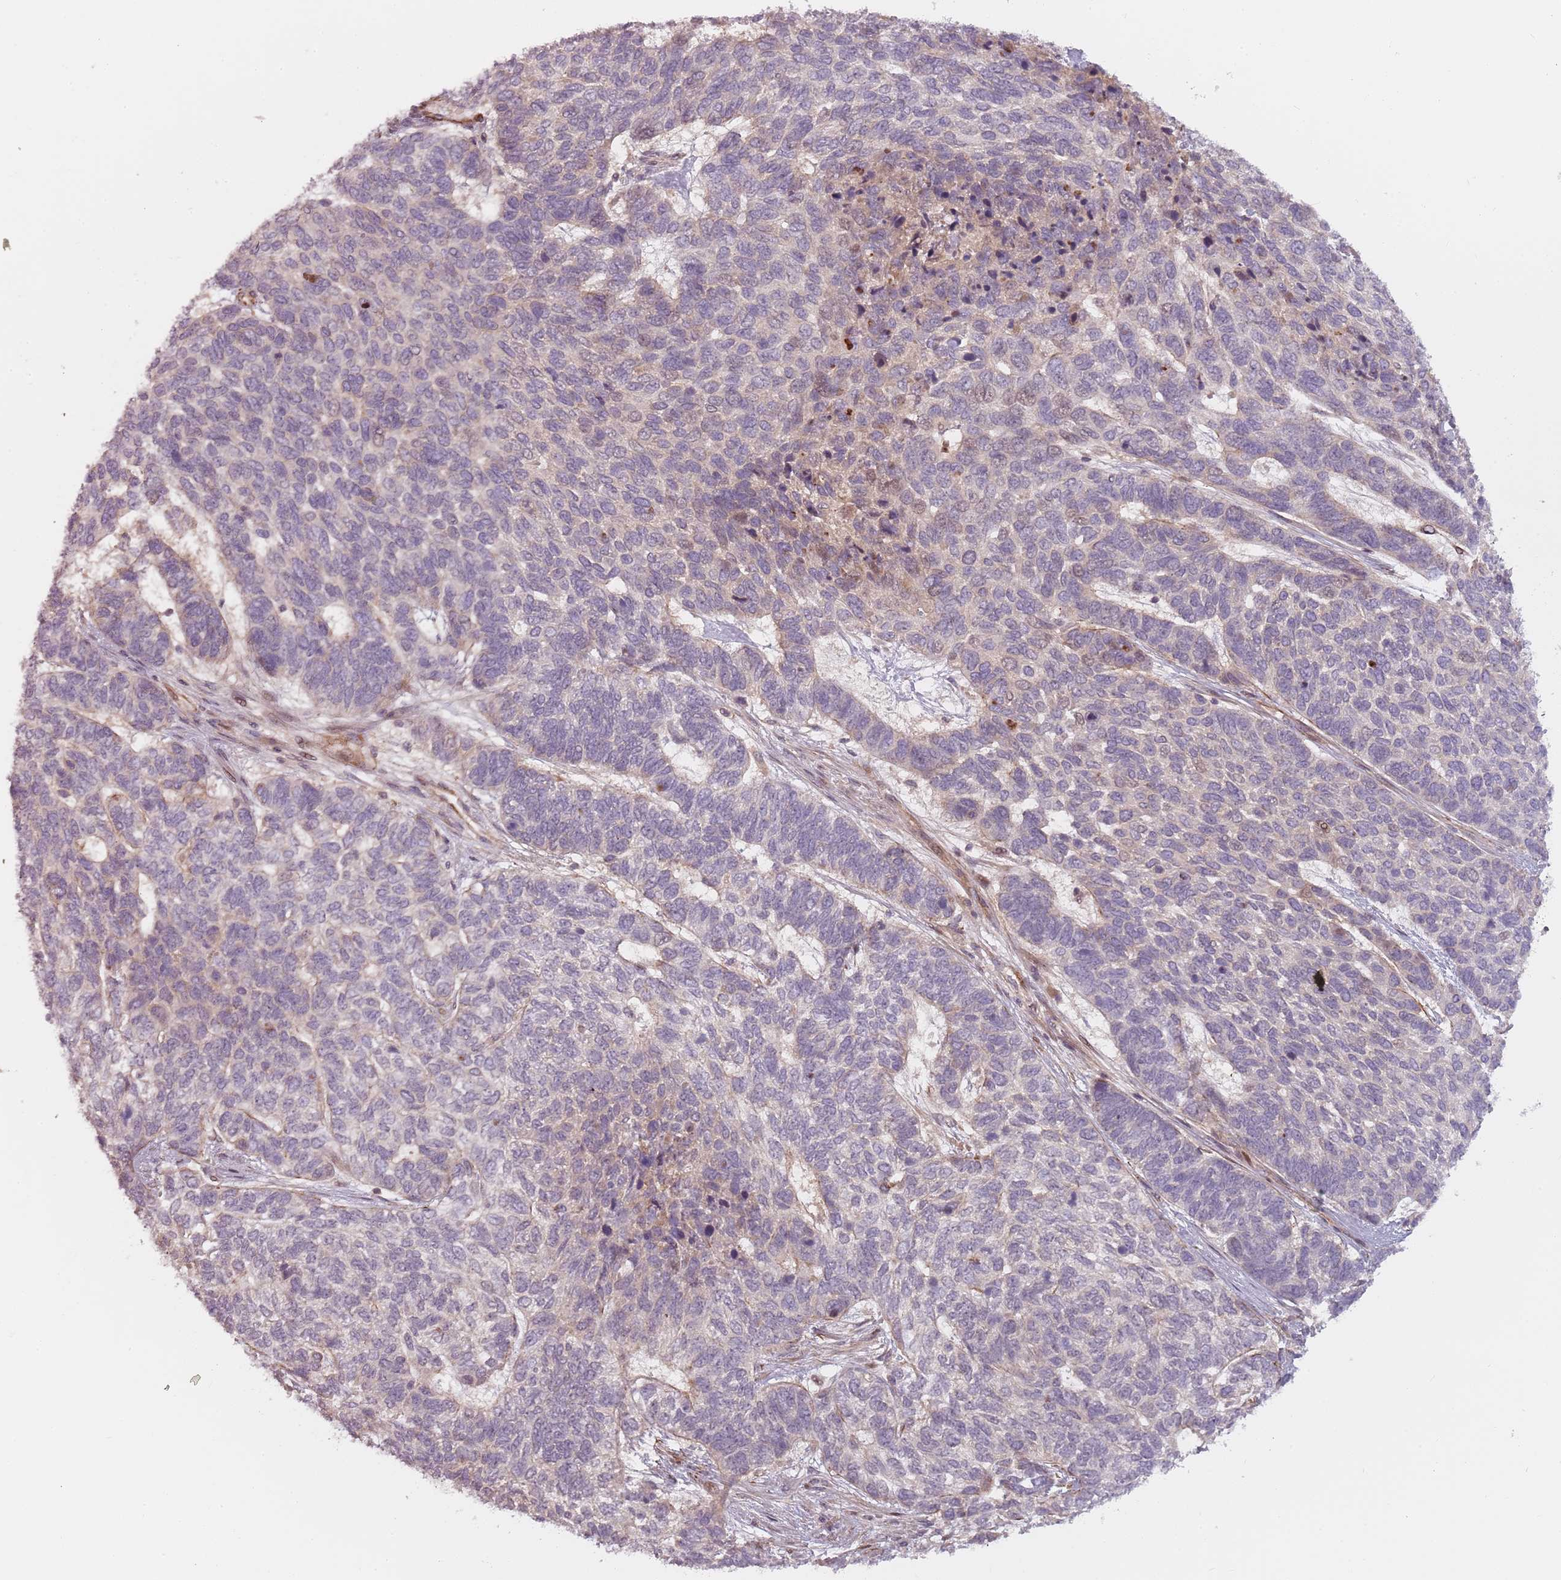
{"staining": {"intensity": "negative", "quantity": "none", "location": "none"}, "tissue": "skin cancer", "cell_type": "Tumor cells", "image_type": "cancer", "snomed": [{"axis": "morphology", "description": "Basal cell carcinoma"}, {"axis": "topography", "description": "Skin"}], "caption": "Image shows no significant protein expression in tumor cells of skin cancer (basal cell carcinoma).", "gene": "RPS6KA2", "patient": {"sex": "female", "age": 65}}